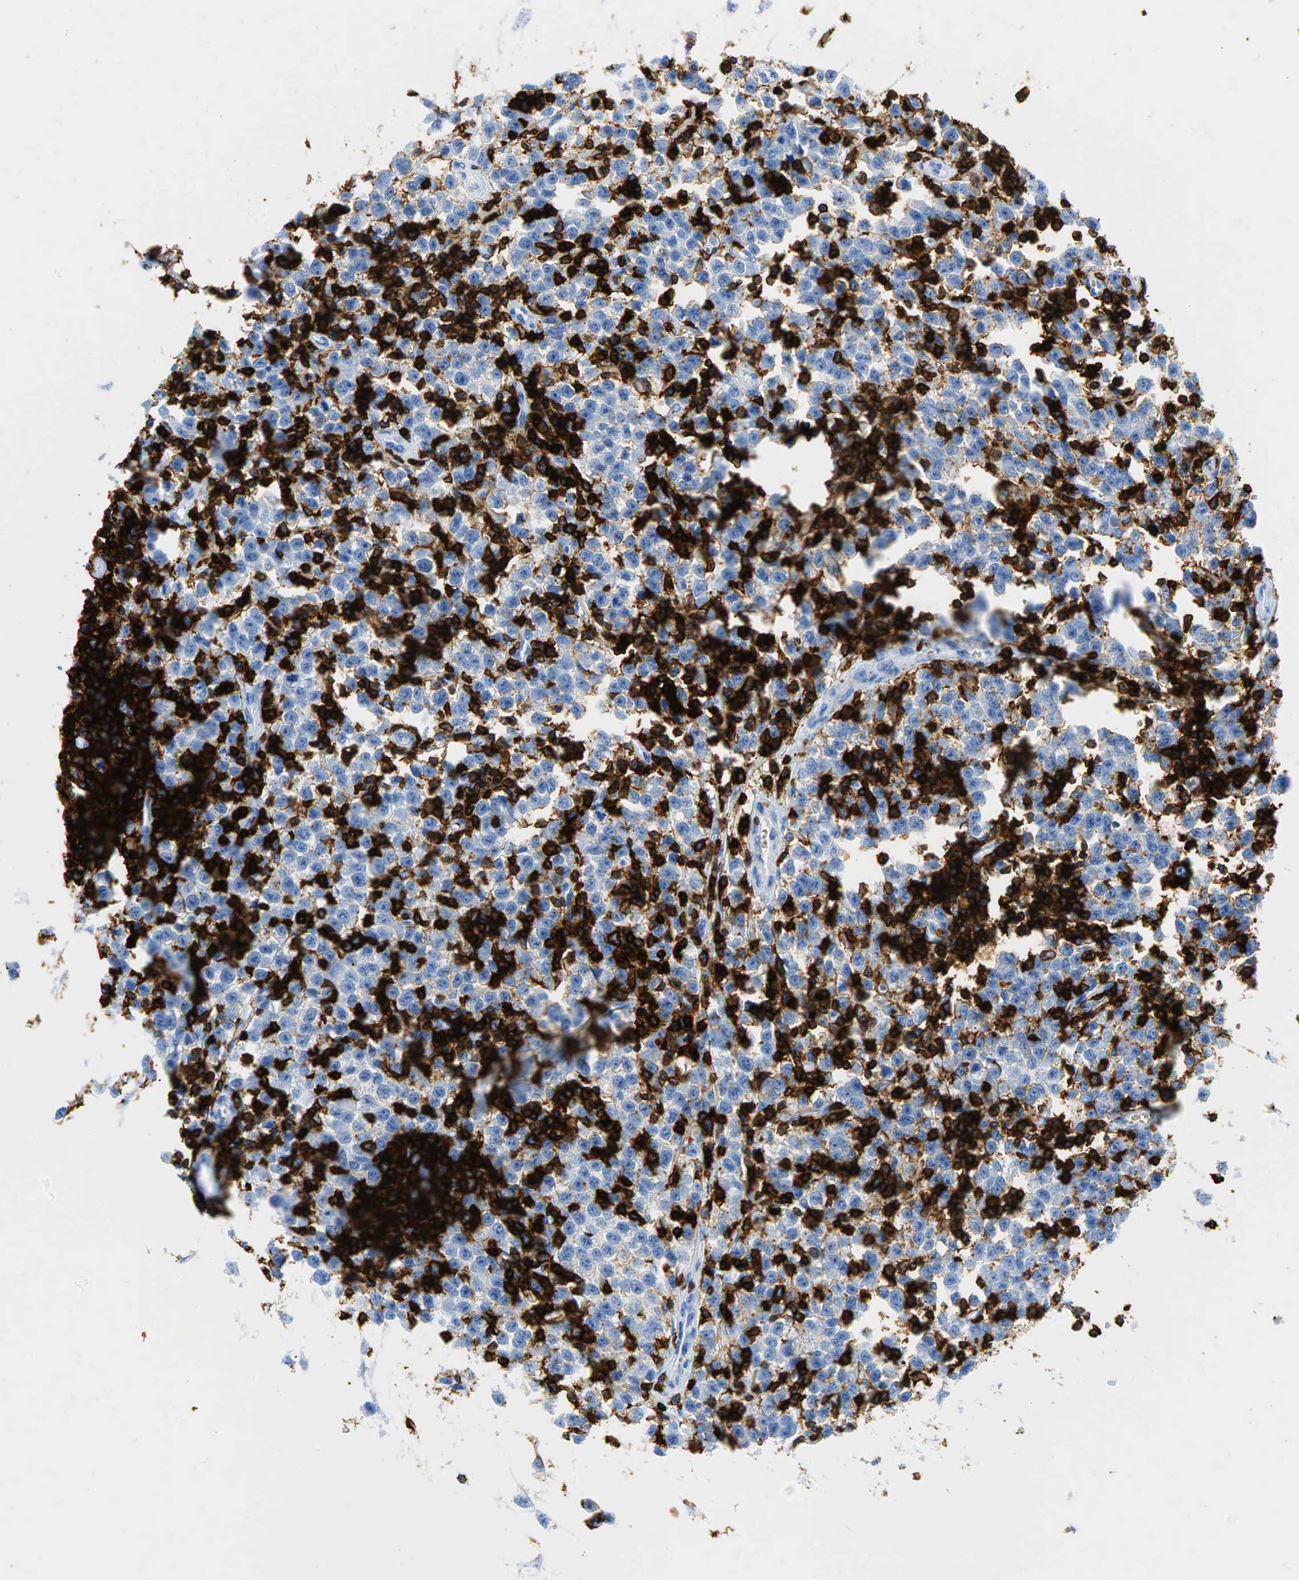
{"staining": {"intensity": "negative", "quantity": "none", "location": "none"}, "tissue": "testis cancer", "cell_type": "Tumor cells", "image_type": "cancer", "snomed": [{"axis": "morphology", "description": "Seminoma, NOS"}, {"axis": "topography", "description": "Testis"}], "caption": "There is no significant positivity in tumor cells of seminoma (testis).", "gene": "PTPRC", "patient": {"sex": "male", "age": 35}}